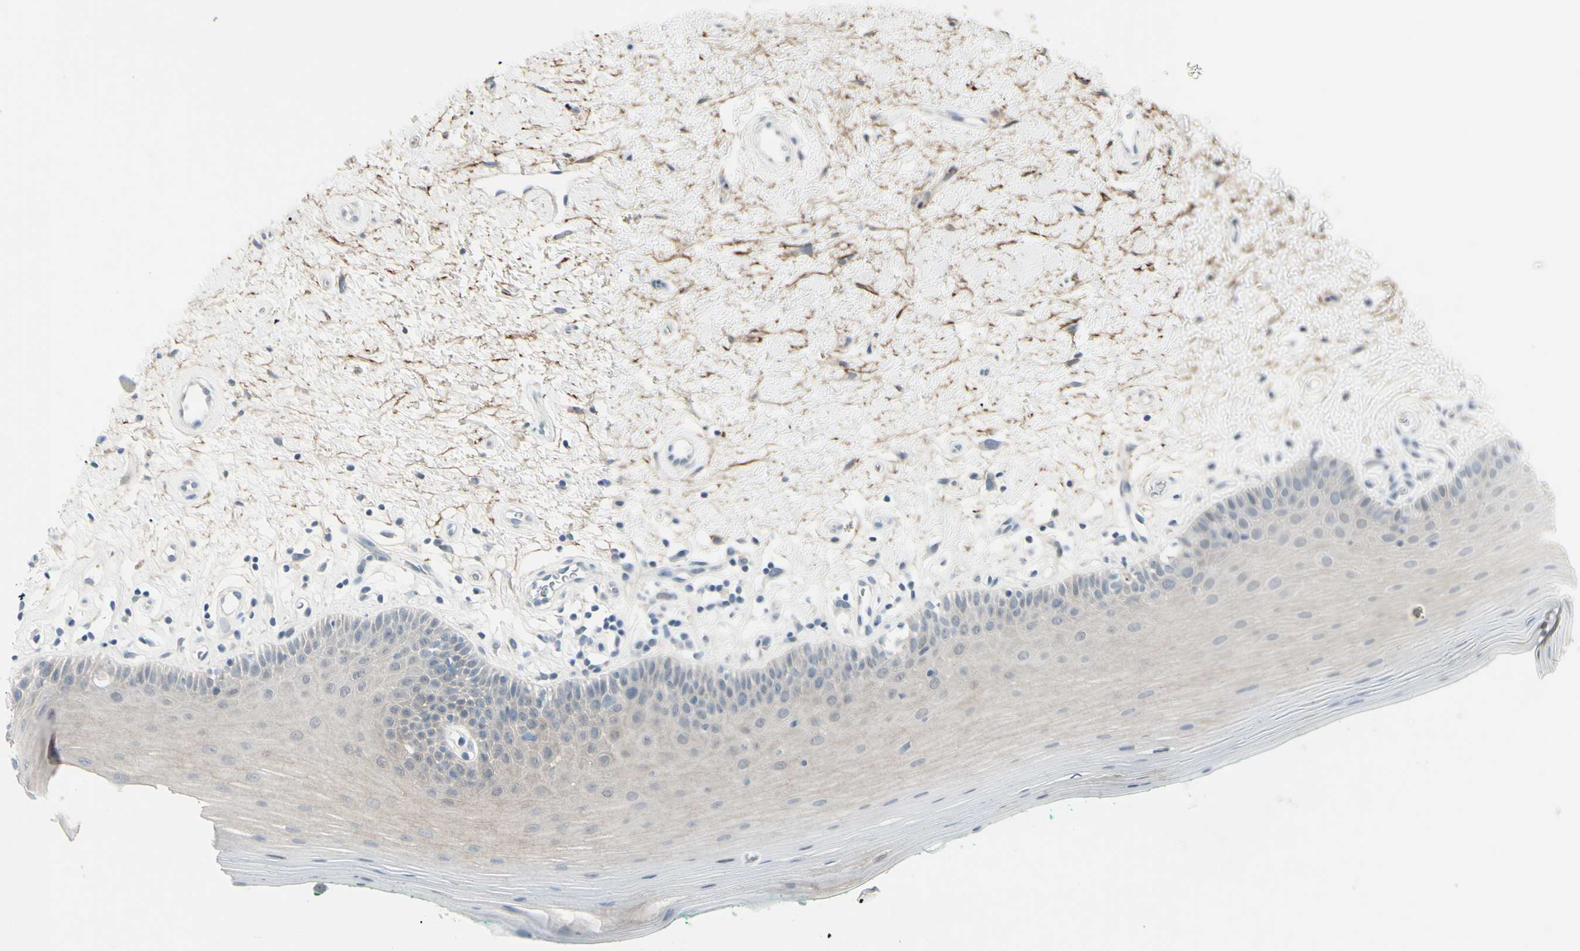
{"staining": {"intensity": "weak", "quantity": "<25%", "location": "cytoplasmic/membranous"}, "tissue": "oral mucosa", "cell_type": "Squamous epithelial cells", "image_type": "normal", "snomed": [{"axis": "morphology", "description": "Normal tissue, NOS"}, {"axis": "topography", "description": "Skeletal muscle"}, {"axis": "topography", "description": "Oral tissue"}], "caption": "Squamous epithelial cells show no significant protein positivity in normal oral mucosa.", "gene": "ETNK1", "patient": {"sex": "male", "age": 58}}